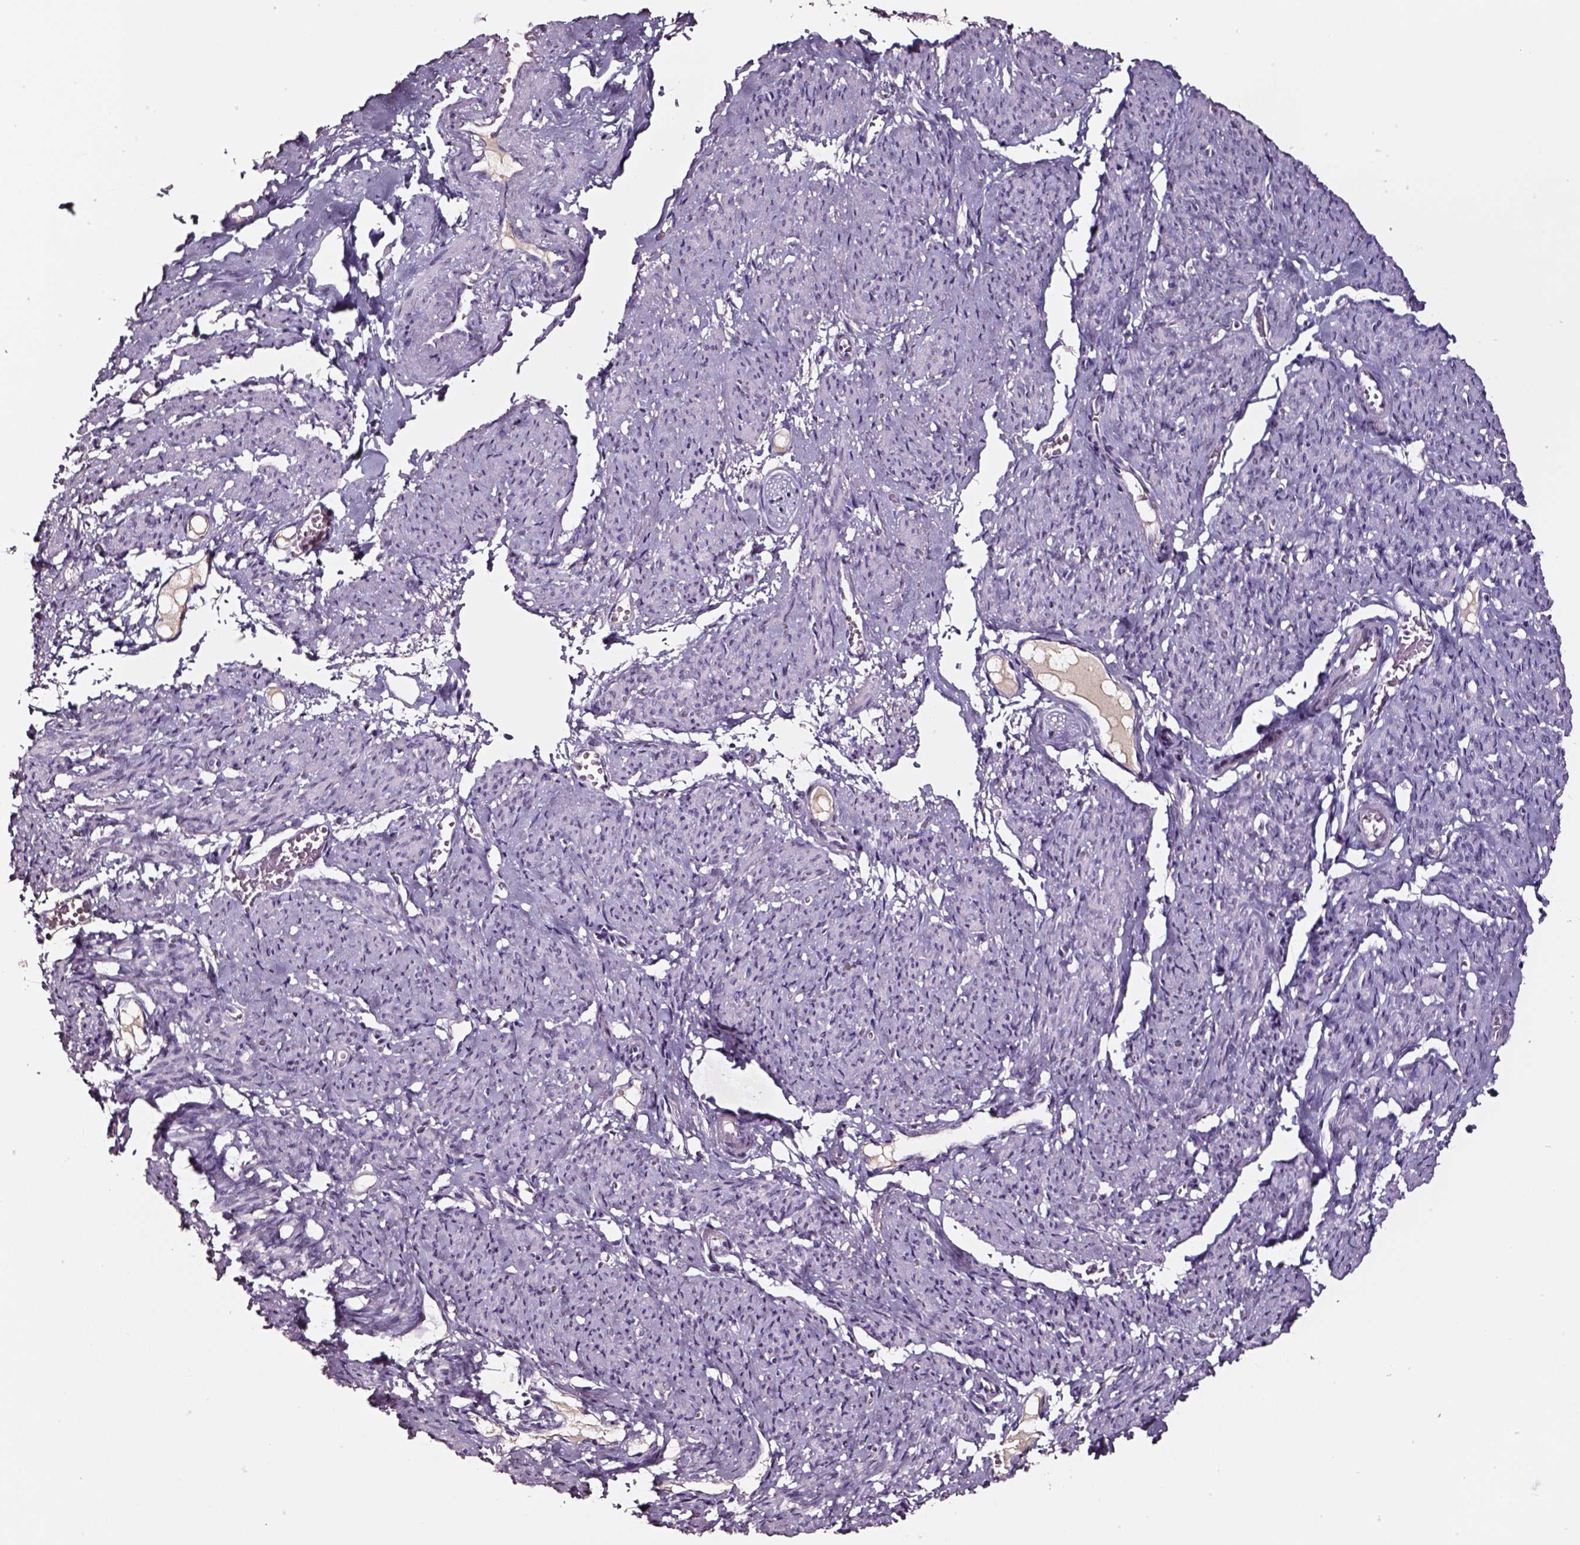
{"staining": {"intensity": "negative", "quantity": "none", "location": "none"}, "tissue": "smooth muscle", "cell_type": "Smooth muscle cells", "image_type": "normal", "snomed": [{"axis": "morphology", "description": "Normal tissue, NOS"}, {"axis": "topography", "description": "Smooth muscle"}], "caption": "Immunohistochemistry (IHC) micrograph of normal smooth muscle: smooth muscle stained with DAB demonstrates no significant protein staining in smooth muscle cells.", "gene": "SMIM17", "patient": {"sex": "female", "age": 65}}